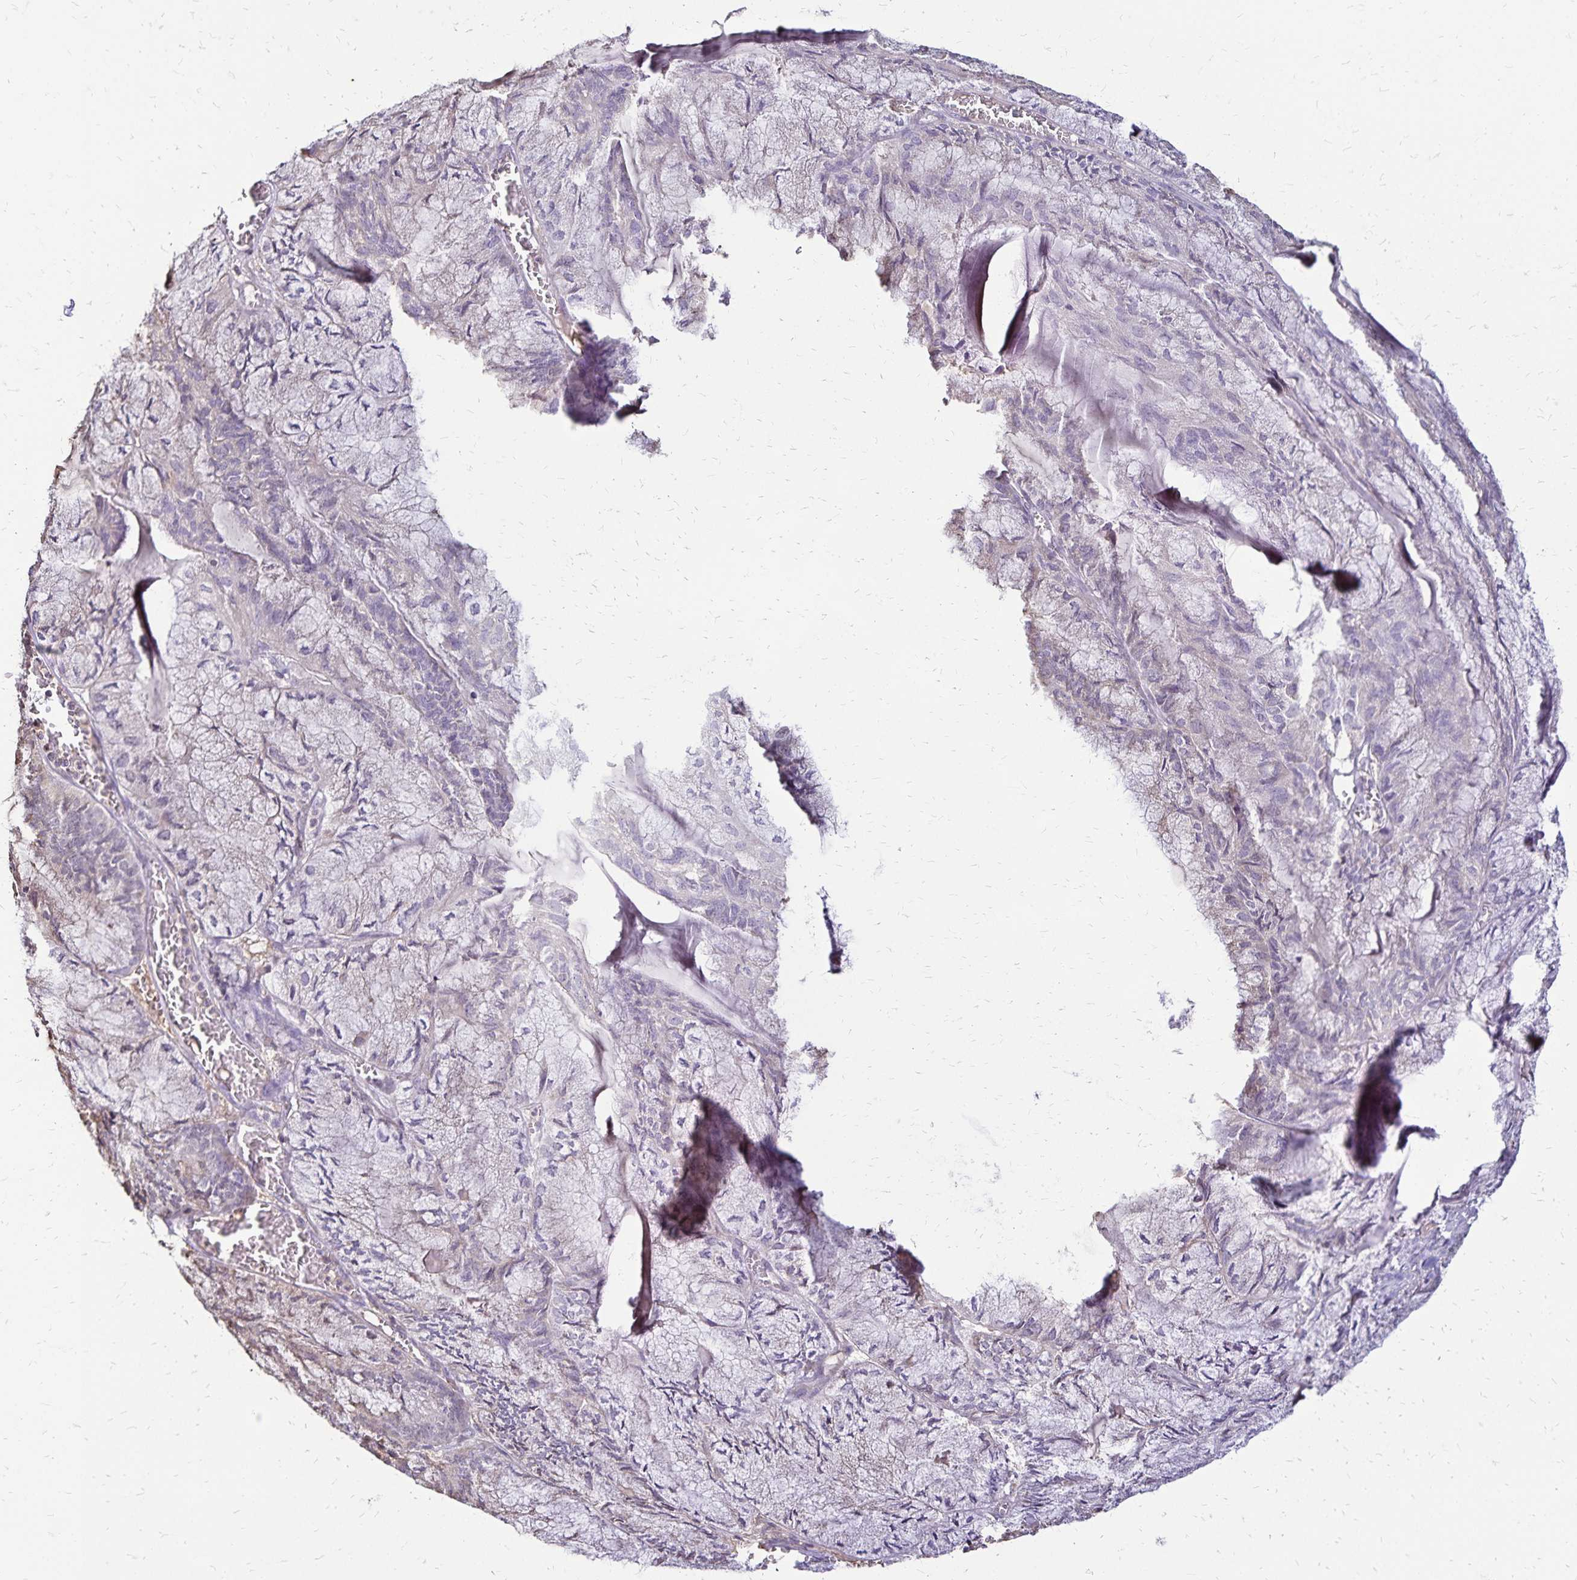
{"staining": {"intensity": "negative", "quantity": "none", "location": "none"}, "tissue": "endometrial cancer", "cell_type": "Tumor cells", "image_type": "cancer", "snomed": [{"axis": "morphology", "description": "Carcinoma, NOS"}, {"axis": "topography", "description": "Endometrium"}], "caption": "This is an immunohistochemistry (IHC) histopathology image of endometrial cancer (carcinoma). There is no positivity in tumor cells.", "gene": "KISS1", "patient": {"sex": "female", "age": 62}}